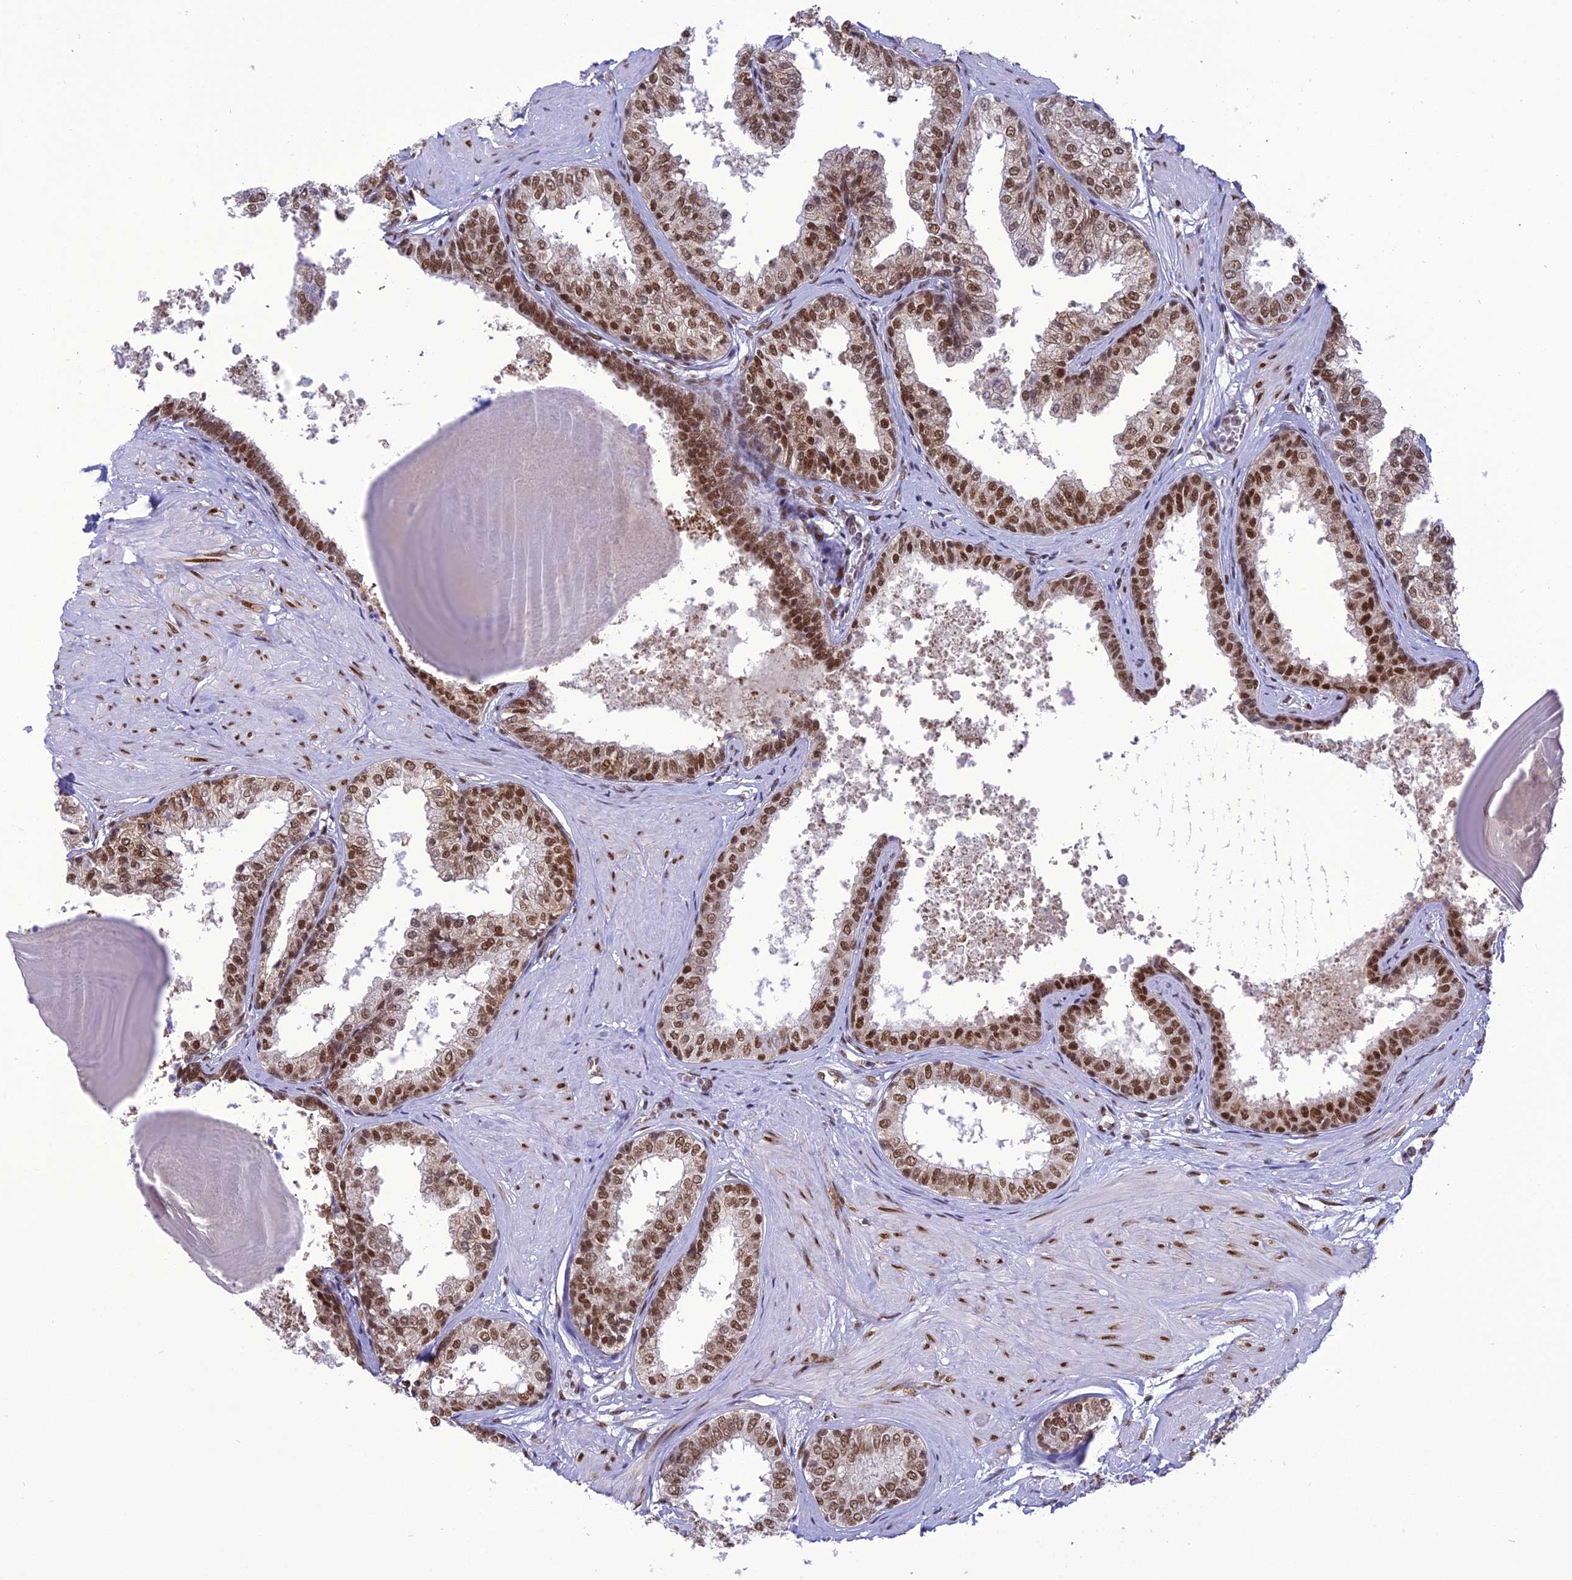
{"staining": {"intensity": "strong", "quantity": ">75%", "location": "nuclear"}, "tissue": "prostate", "cell_type": "Glandular cells", "image_type": "normal", "snomed": [{"axis": "morphology", "description": "Normal tissue, NOS"}, {"axis": "topography", "description": "Prostate"}], "caption": "This micrograph demonstrates benign prostate stained with IHC to label a protein in brown. The nuclear of glandular cells show strong positivity for the protein. Nuclei are counter-stained blue.", "gene": "DDX1", "patient": {"sex": "male", "age": 48}}